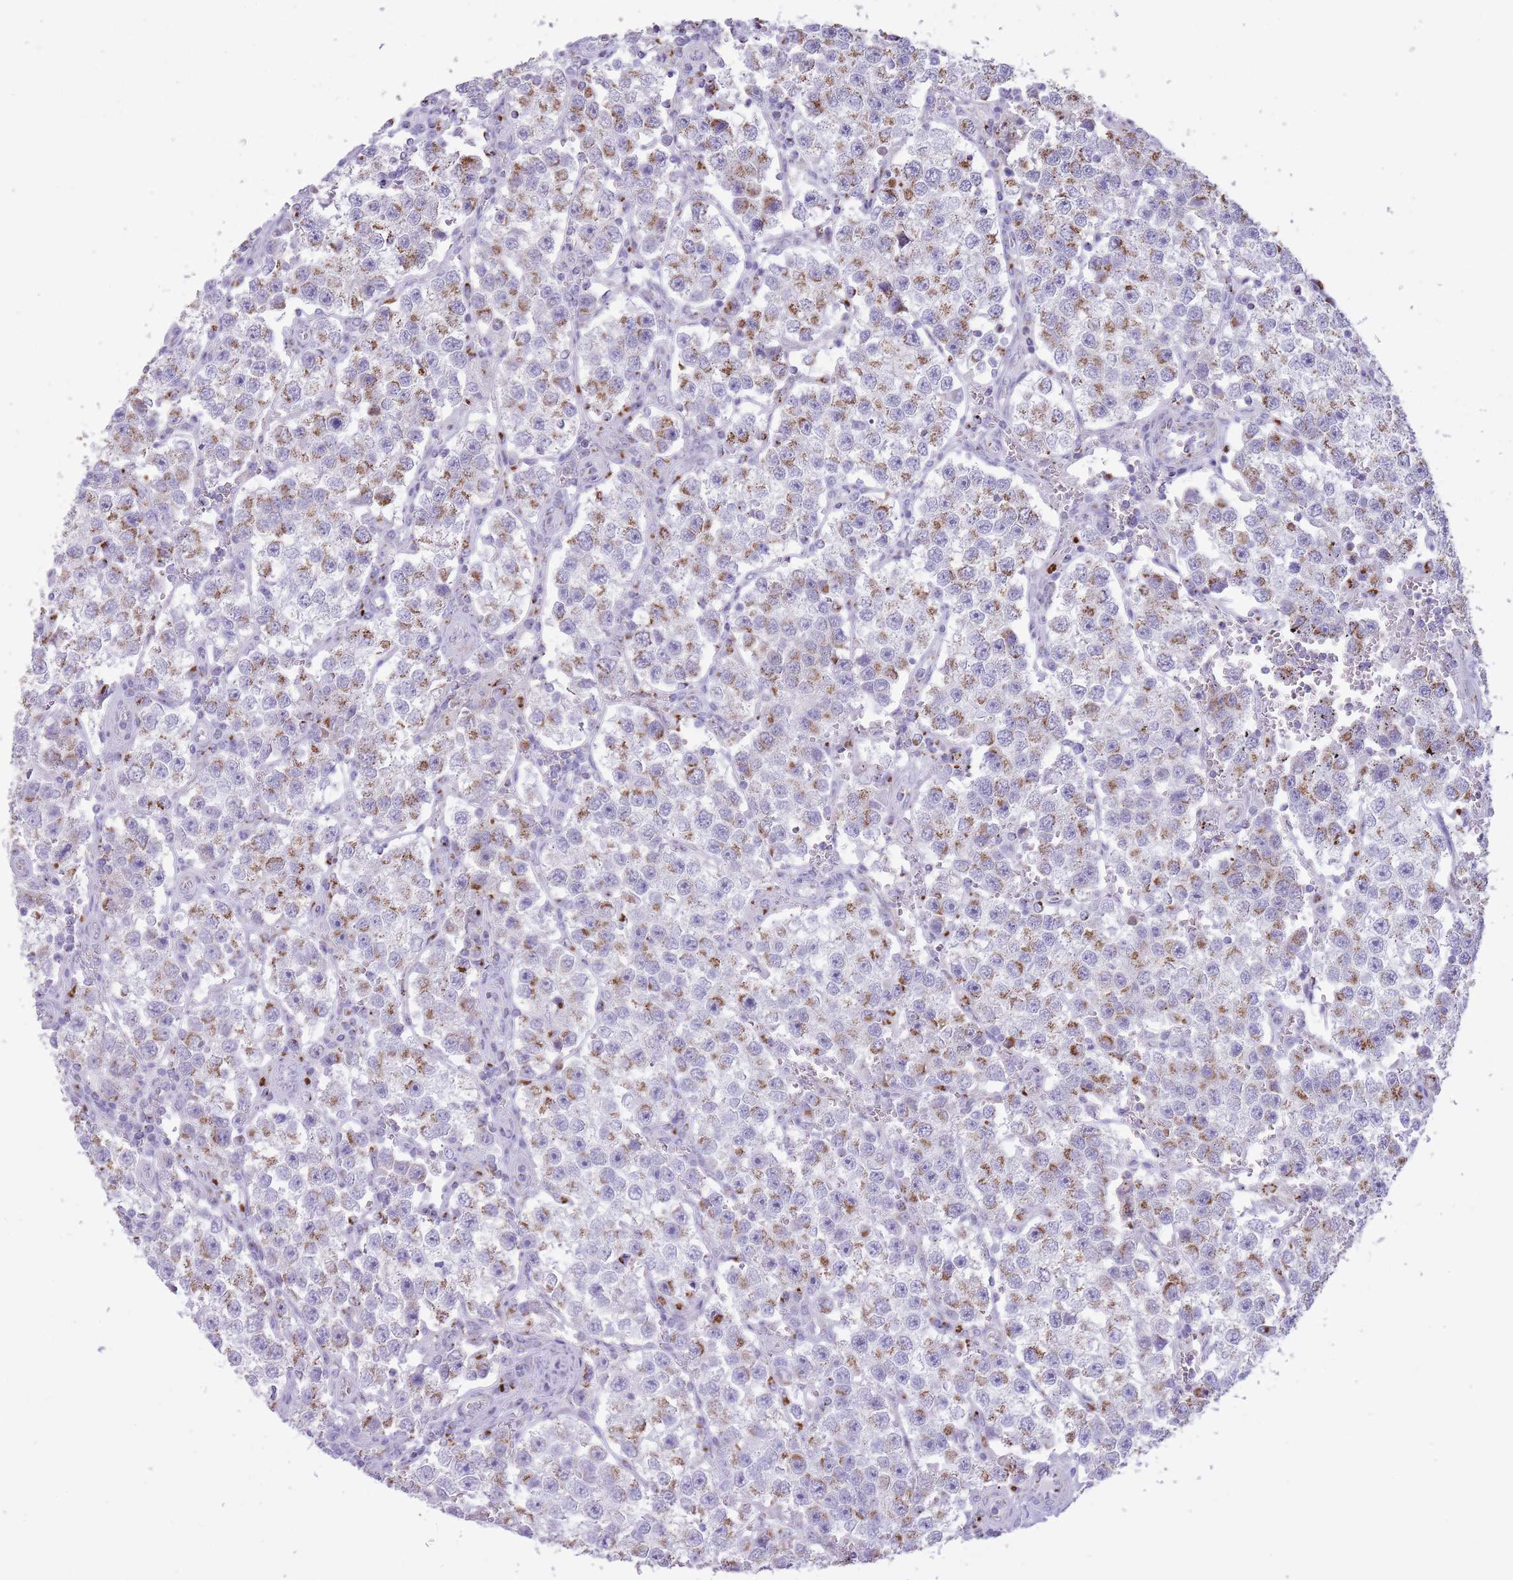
{"staining": {"intensity": "moderate", "quantity": ">75%", "location": "cytoplasmic/membranous"}, "tissue": "testis cancer", "cell_type": "Tumor cells", "image_type": "cancer", "snomed": [{"axis": "morphology", "description": "Seminoma, NOS"}, {"axis": "topography", "description": "Testis"}], "caption": "High-power microscopy captured an immunohistochemistry (IHC) photomicrograph of testis cancer, revealing moderate cytoplasmic/membranous expression in about >75% of tumor cells. (DAB (3,3'-diaminobenzidine) = brown stain, brightfield microscopy at high magnification).", "gene": "B4GALT2", "patient": {"sex": "male", "age": 37}}